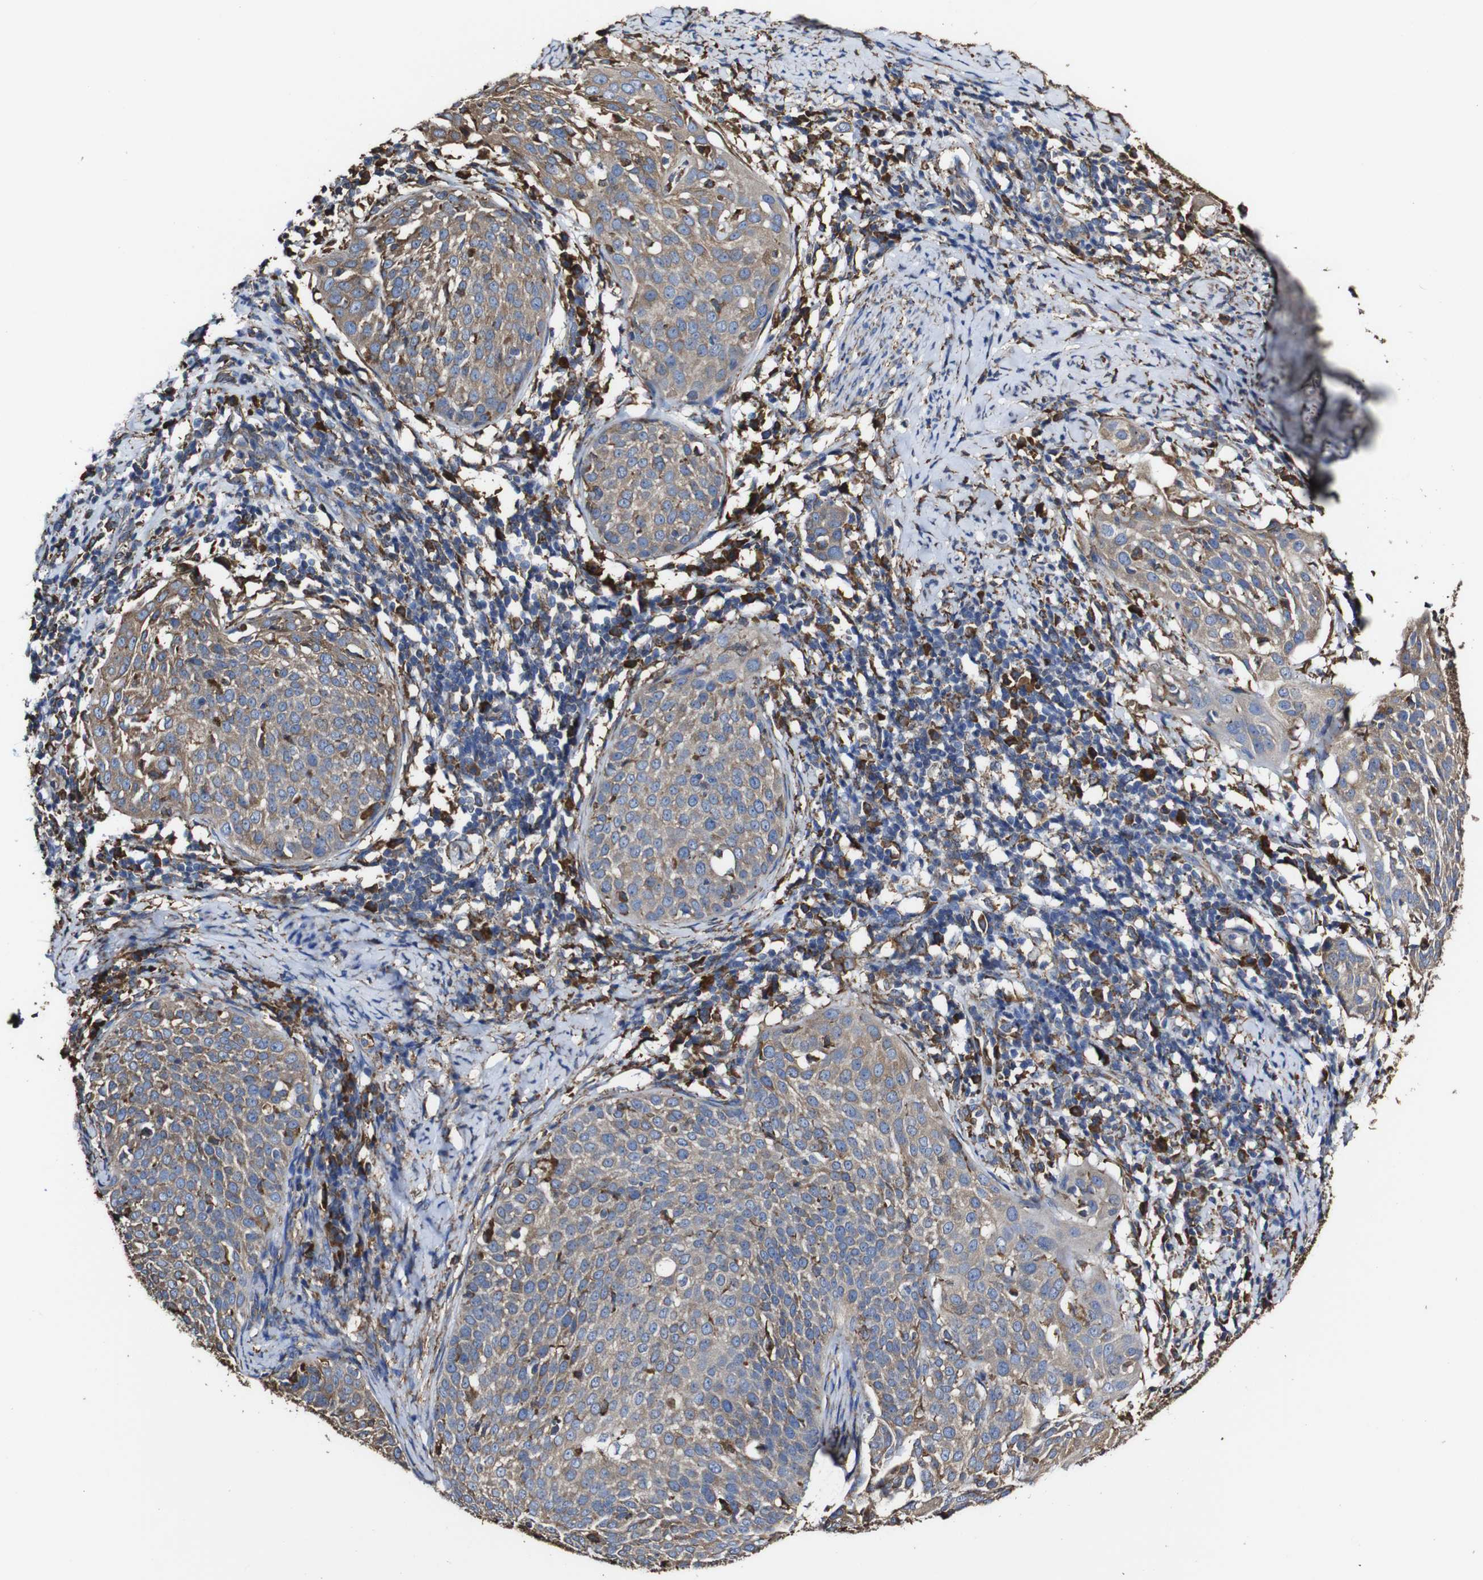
{"staining": {"intensity": "weak", "quantity": ">75%", "location": "cytoplasmic/membranous"}, "tissue": "cervical cancer", "cell_type": "Tumor cells", "image_type": "cancer", "snomed": [{"axis": "morphology", "description": "Squamous cell carcinoma, NOS"}, {"axis": "topography", "description": "Cervix"}], "caption": "Weak cytoplasmic/membranous positivity is appreciated in approximately >75% of tumor cells in cervical cancer. Using DAB (3,3'-diaminobenzidine) (brown) and hematoxylin (blue) stains, captured at high magnification using brightfield microscopy.", "gene": "PPIB", "patient": {"sex": "female", "age": 51}}